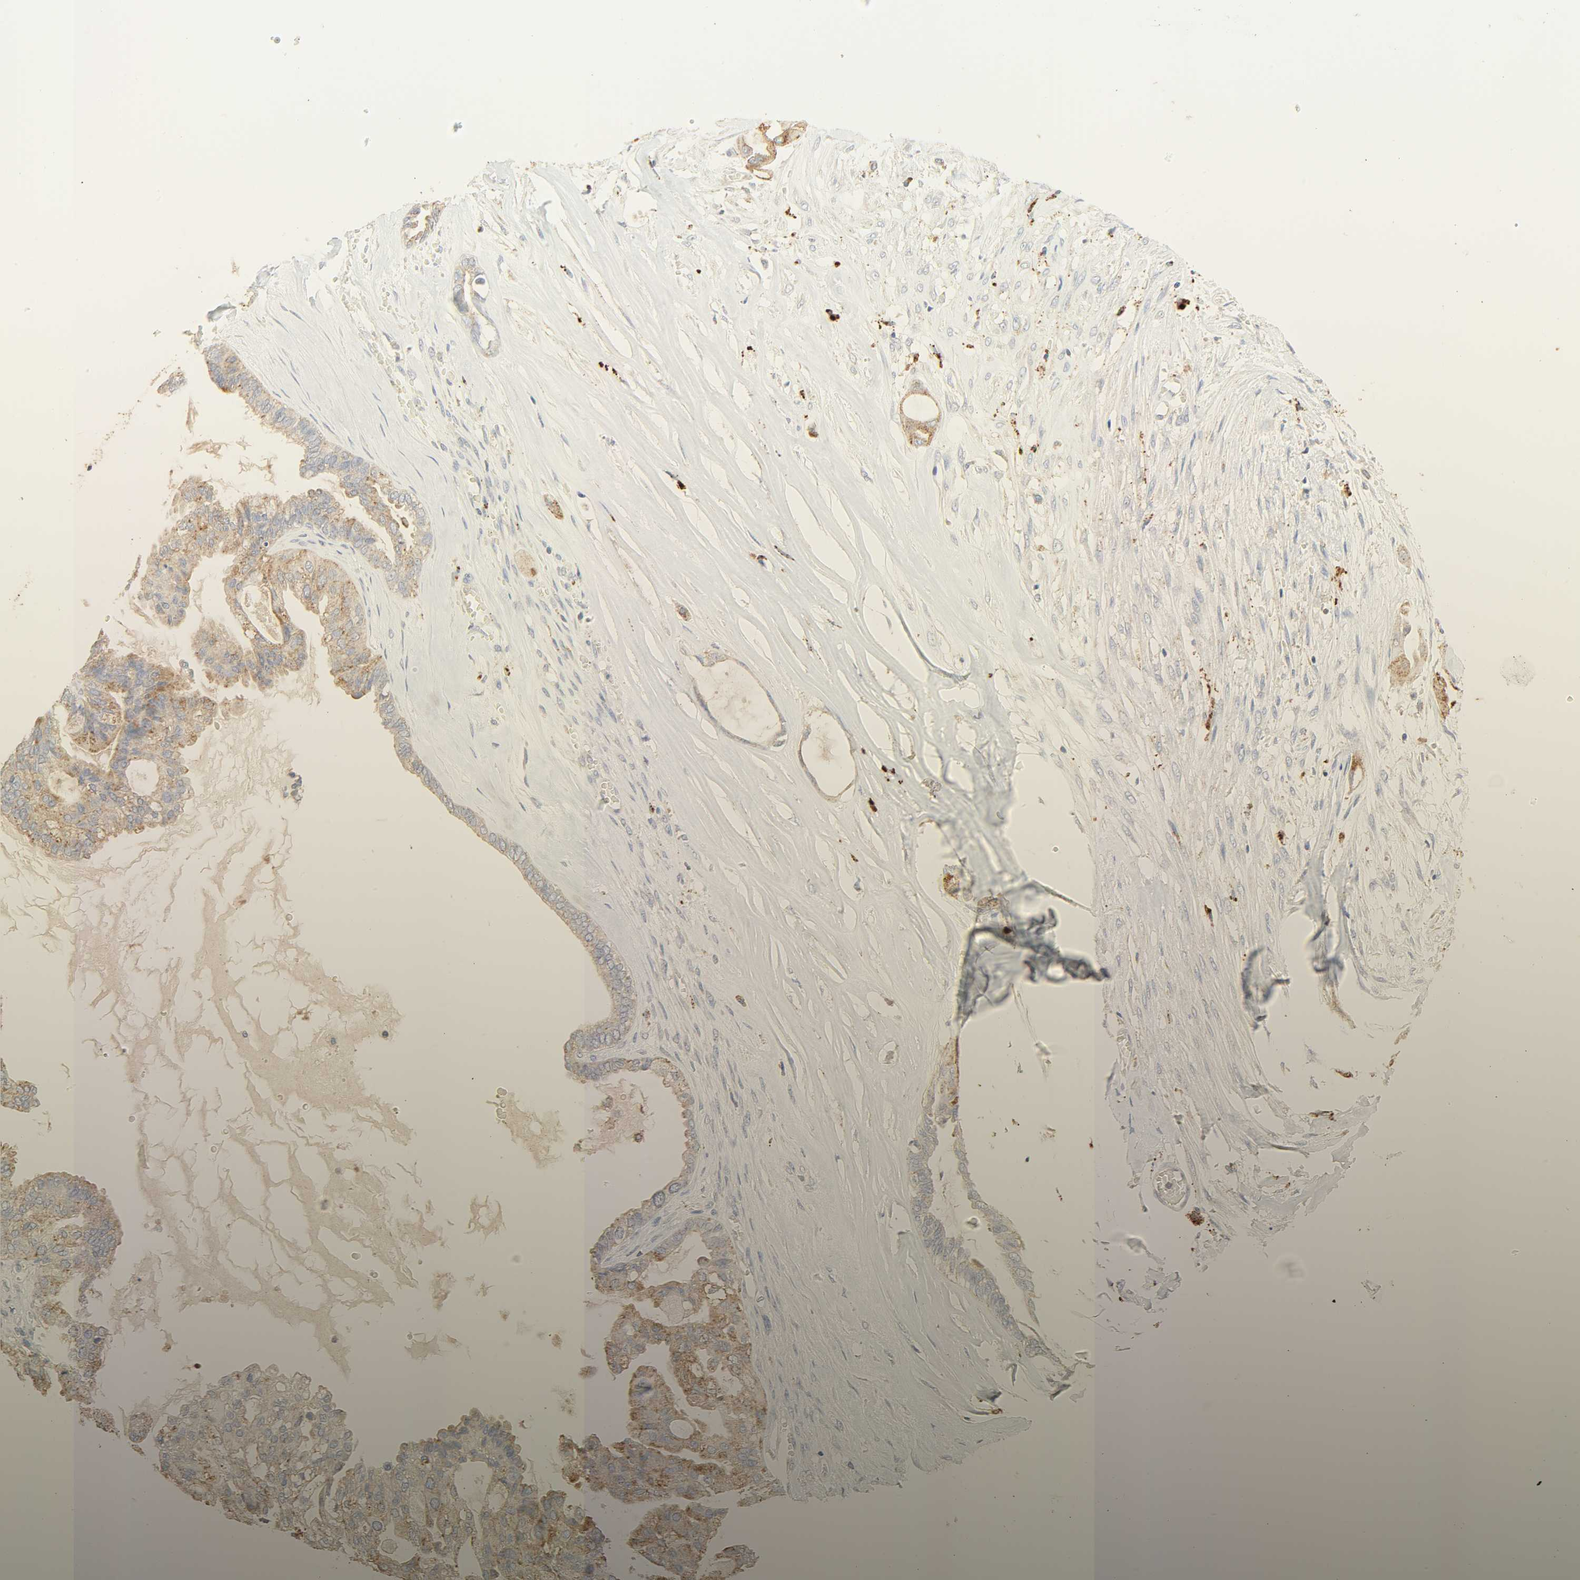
{"staining": {"intensity": "weak", "quantity": ">75%", "location": "cytoplasmic/membranous"}, "tissue": "ovarian cancer", "cell_type": "Tumor cells", "image_type": "cancer", "snomed": [{"axis": "morphology", "description": "Carcinoma, NOS"}, {"axis": "morphology", "description": "Carcinoma, endometroid"}, {"axis": "topography", "description": "Ovary"}], "caption": "Endometroid carcinoma (ovarian) stained with a brown dye displays weak cytoplasmic/membranous positive staining in approximately >75% of tumor cells.", "gene": "CAMK2A", "patient": {"sex": "female", "age": 50}}